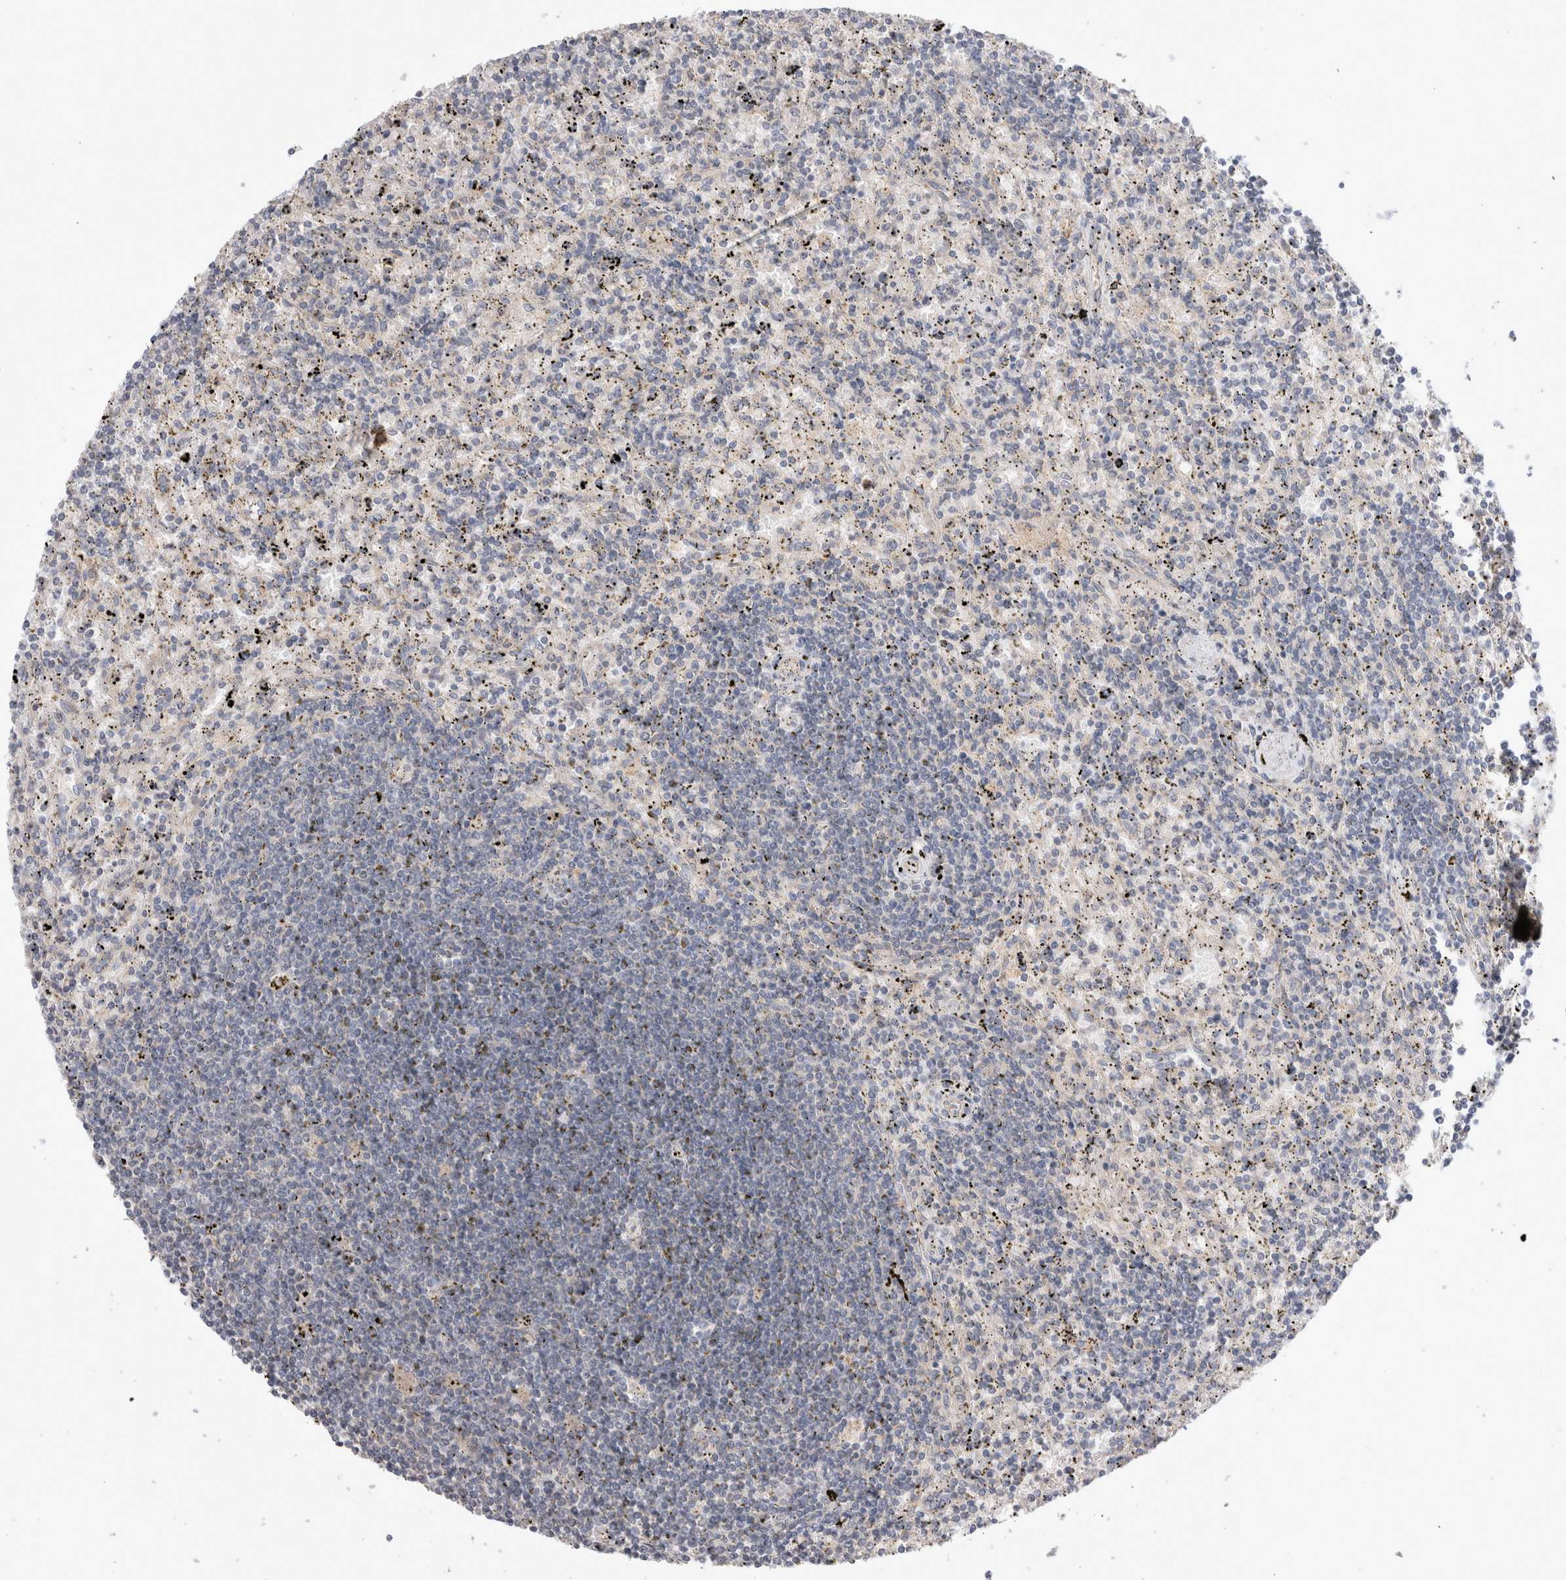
{"staining": {"intensity": "negative", "quantity": "none", "location": "none"}, "tissue": "lymphoma", "cell_type": "Tumor cells", "image_type": "cancer", "snomed": [{"axis": "morphology", "description": "Malignant lymphoma, non-Hodgkin's type, Low grade"}, {"axis": "topography", "description": "Spleen"}], "caption": "A high-resolution photomicrograph shows immunohistochemistry staining of lymphoma, which exhibits no significant expression in tumor cells. (DAB immunohistochemistry with hematoxylin counter stain).", "gene": "IFT74", "patient": {"sex": "male", "age": 76}}